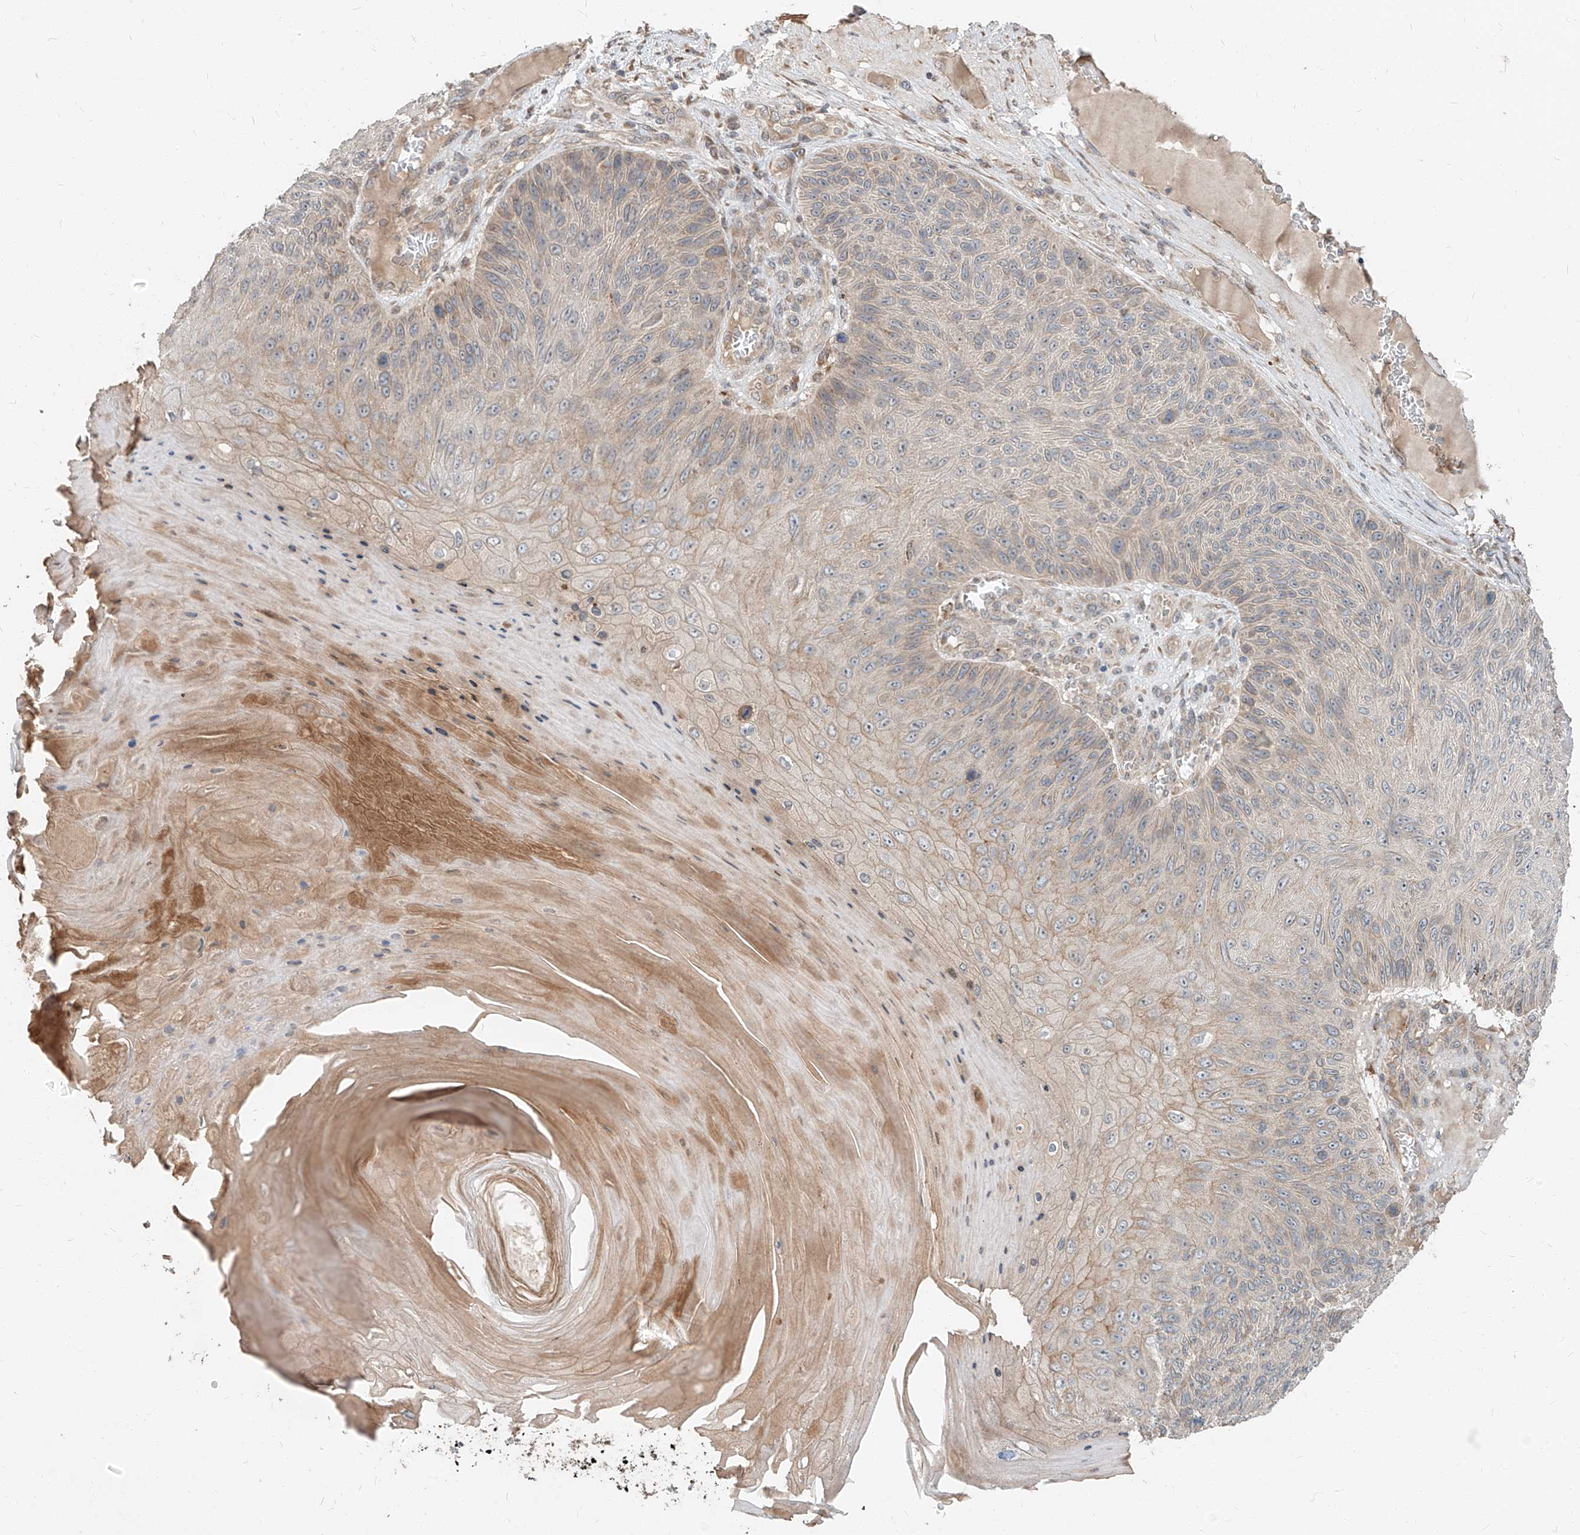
{"staining": {"intensity": "moderate", "quantity": "<25%", "location": "cytoplasmic/membranous"}, "tissue": "skin cancer", "cell_type": "Tumor cells", "image_type": "cancer", "snomed": [{"axis": "morphology", "description": "Squamous cell carcinoma, NOS"}, {"axis": "topography", "description": "Skin"}], "caption": "Moderate cytoplasmic/membranous staining is present in about <25% of tumor cells in skin cancer (squamous cell carcinoma).", "gene": "STX19", "patient": {"sex": "female", "age": 88}}